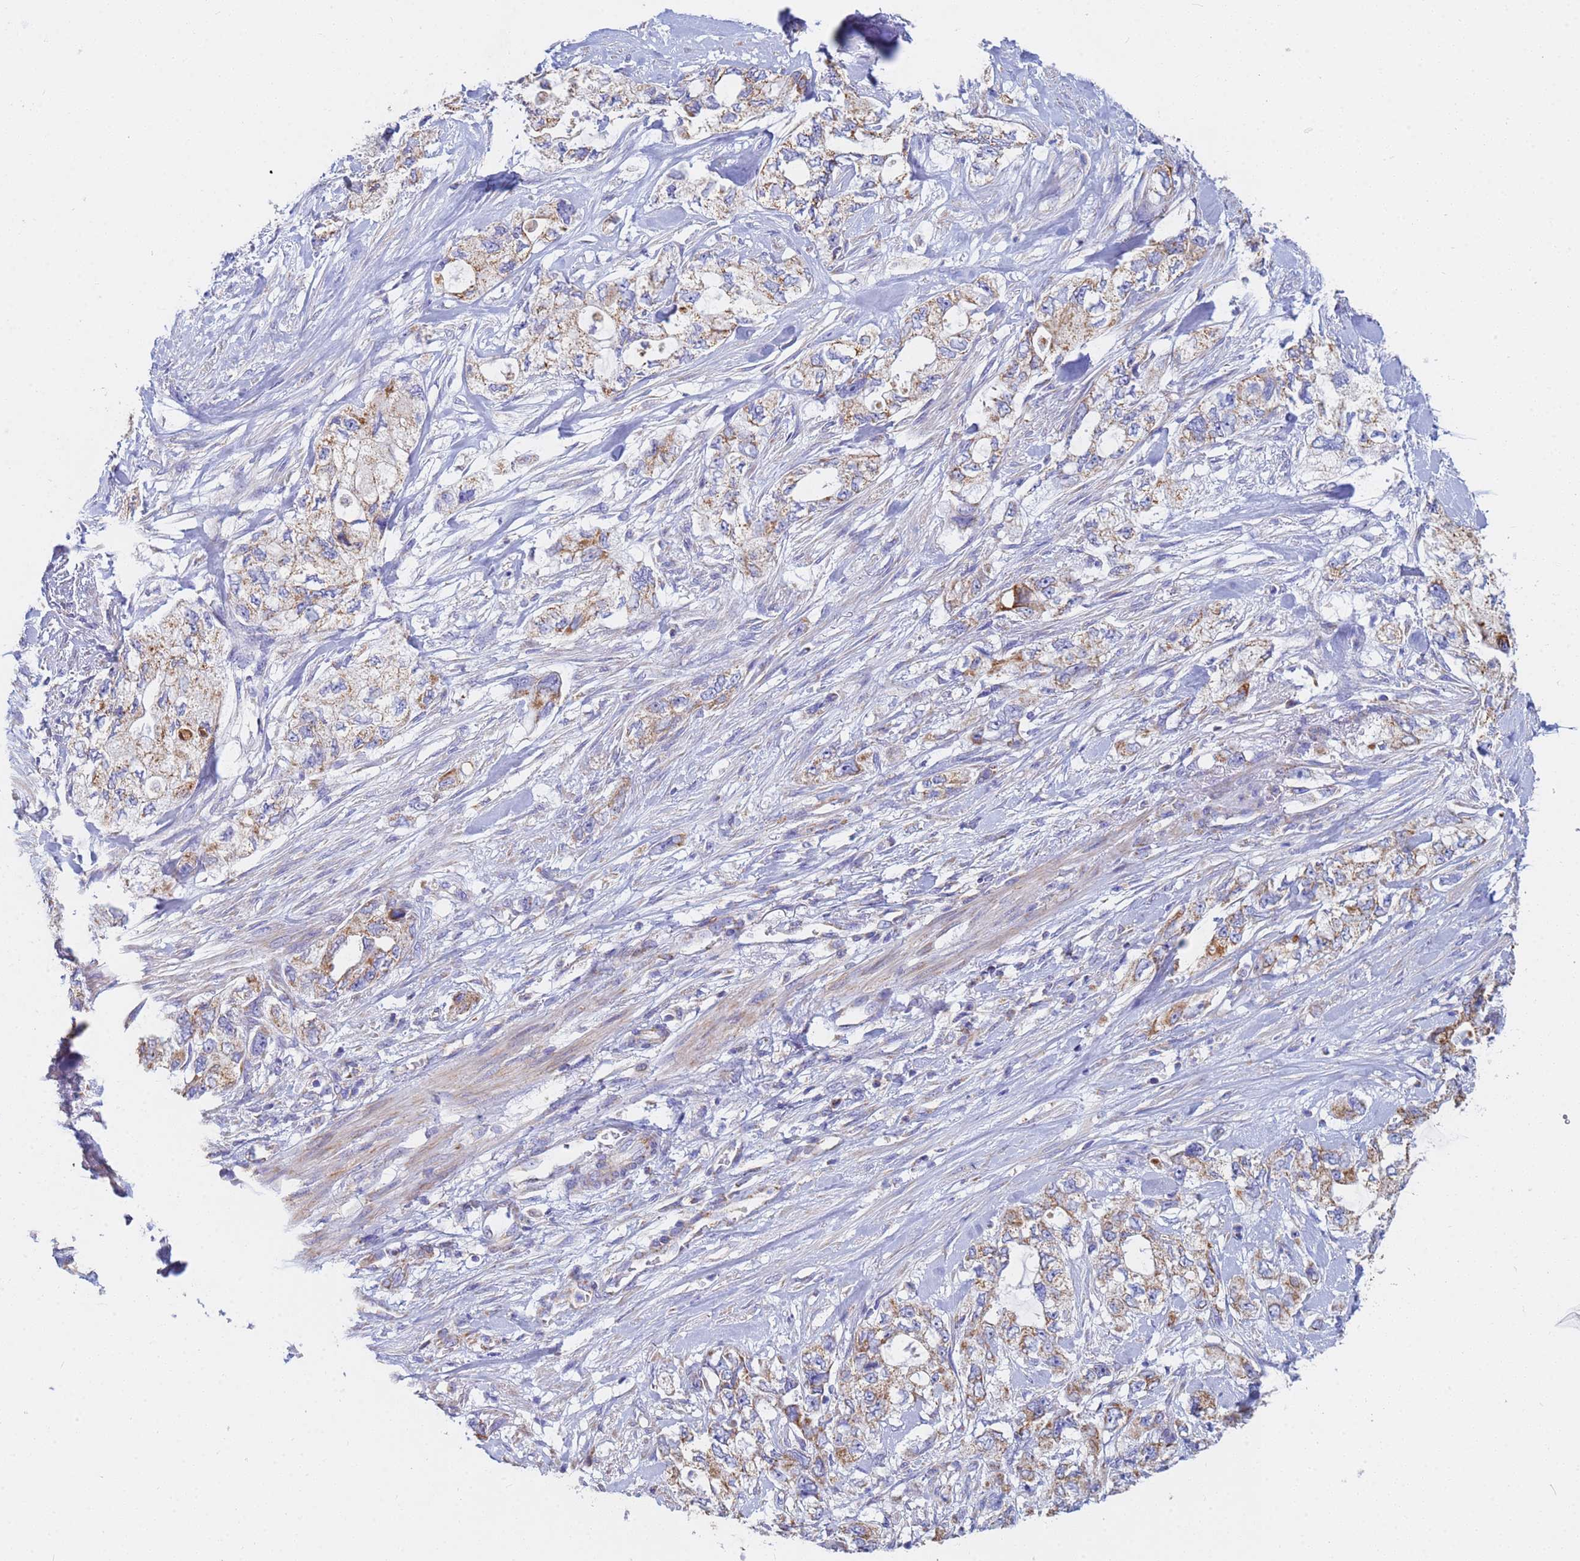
{"staining": {"intensity": "moderate", "quantity": ">75%", "location": "cytoplasmic/membranous"}, "tissue": "pancreatic cancer", "cell_type": "Tumor cells", "image_type": "cancer", "snomed": [{"axis": "morphology", "description": "Adenocarcinoma, NOS"}, {"axis": "topography", "description": "Pancreas"}], "caption": "Adenocarcinoma (pancreatic) stained with immunohistochemistry (IHC) shows moderate cytoplasmic/membranous positivity in about >75% of tumor cells.", "gene": "UQCRH", "patient": {"sex": "female", "age": 73}}